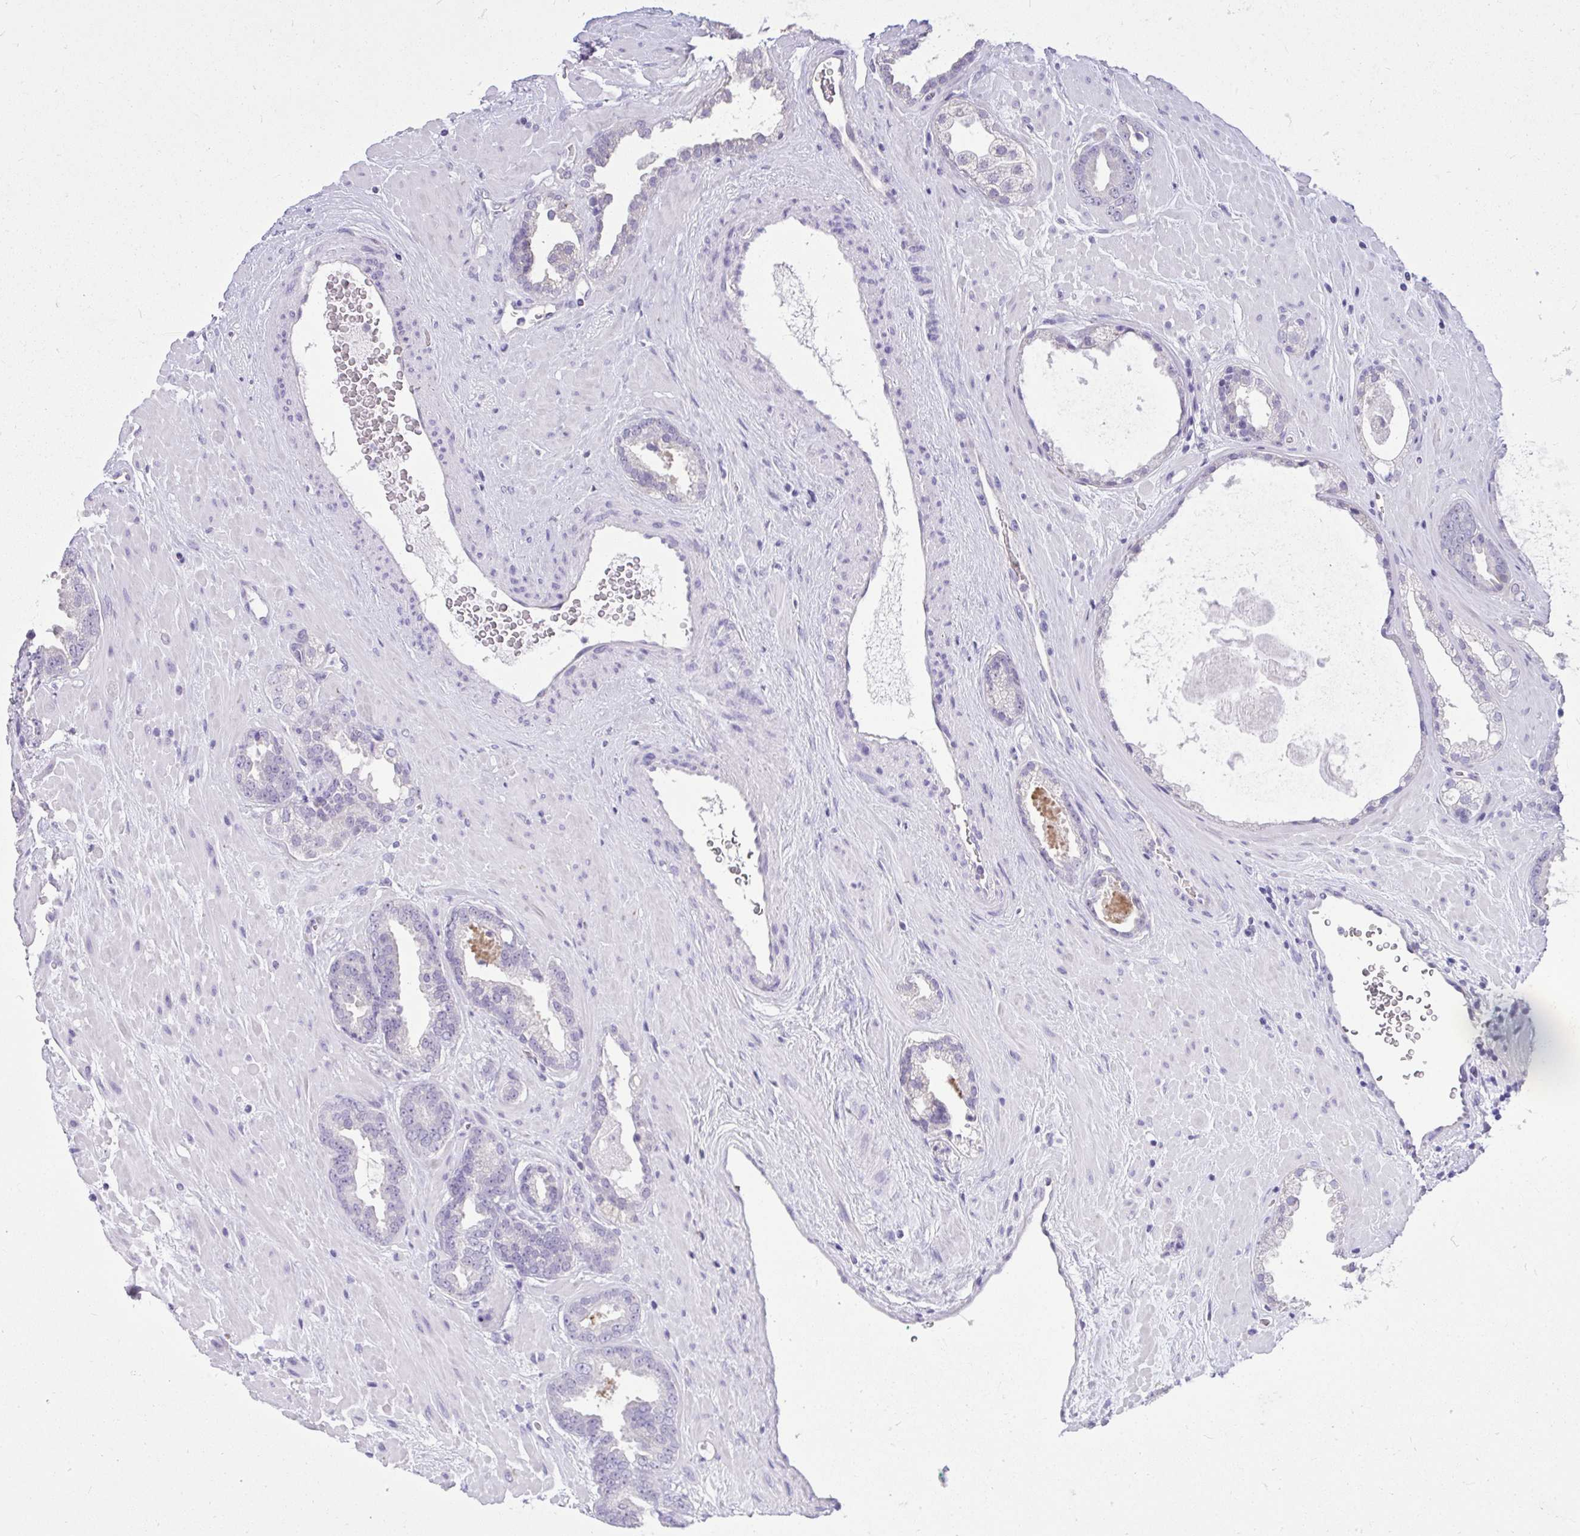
{"staining": {"intensity": "negative", "quantity": "none", "location": "none"}, "tissue": "prostate cancer", "cell_type": "Tumor cells", "image_type": "cancer", "snomed": [{"axis": "morphology", "description": "Adenocarcinoma, Low grade"}, {"axis": "topography", "description": "Prostate"}], "caption": "Immunohistochemistry micrograph of neoplastic tissue: prostate cancer stained with DAB exhibits no significant protein expression in tumor cells.", "gene": "PRM2", "patient": {"sex": "male", "age": 62}}